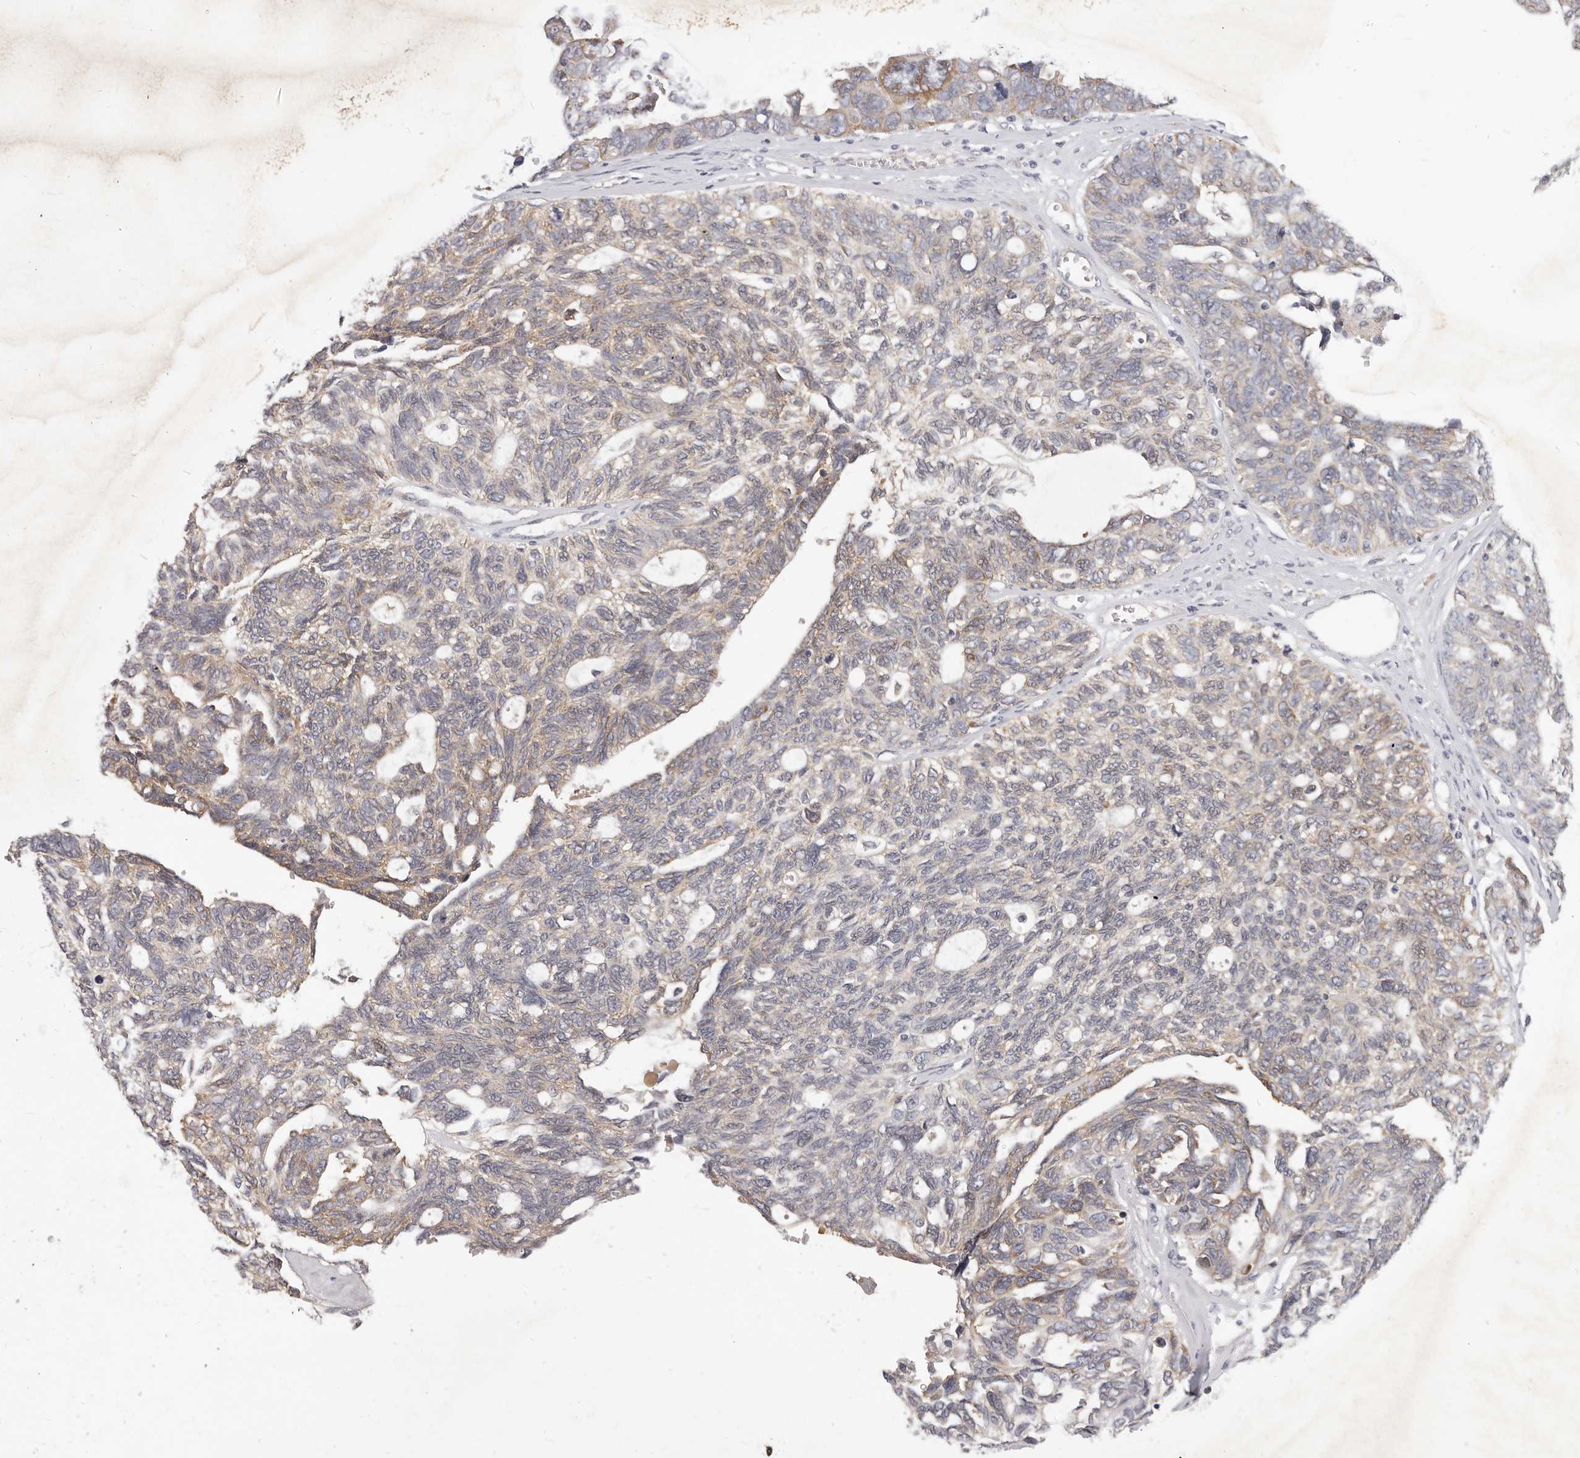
{"staining": {"intensity": "weak", "quantity": "<25%", "location": "cytoplasmic/membranous"}, "tissue": "ovarian cancer", "cell_type": "Tumor cells", "image_type": "cancer", "snomed": [{"axis": "morphology", "description": "Cystadenocarcinoma, serous, NOS"}, {"axis": "topography", "description": "Ovary"}], "caption": "Immunohistochemical staining of human ovarian cancer displays no significant staining in tumor cells.", "gene": "TFB2M", "patient": {"sex": "female", "age": 79}}